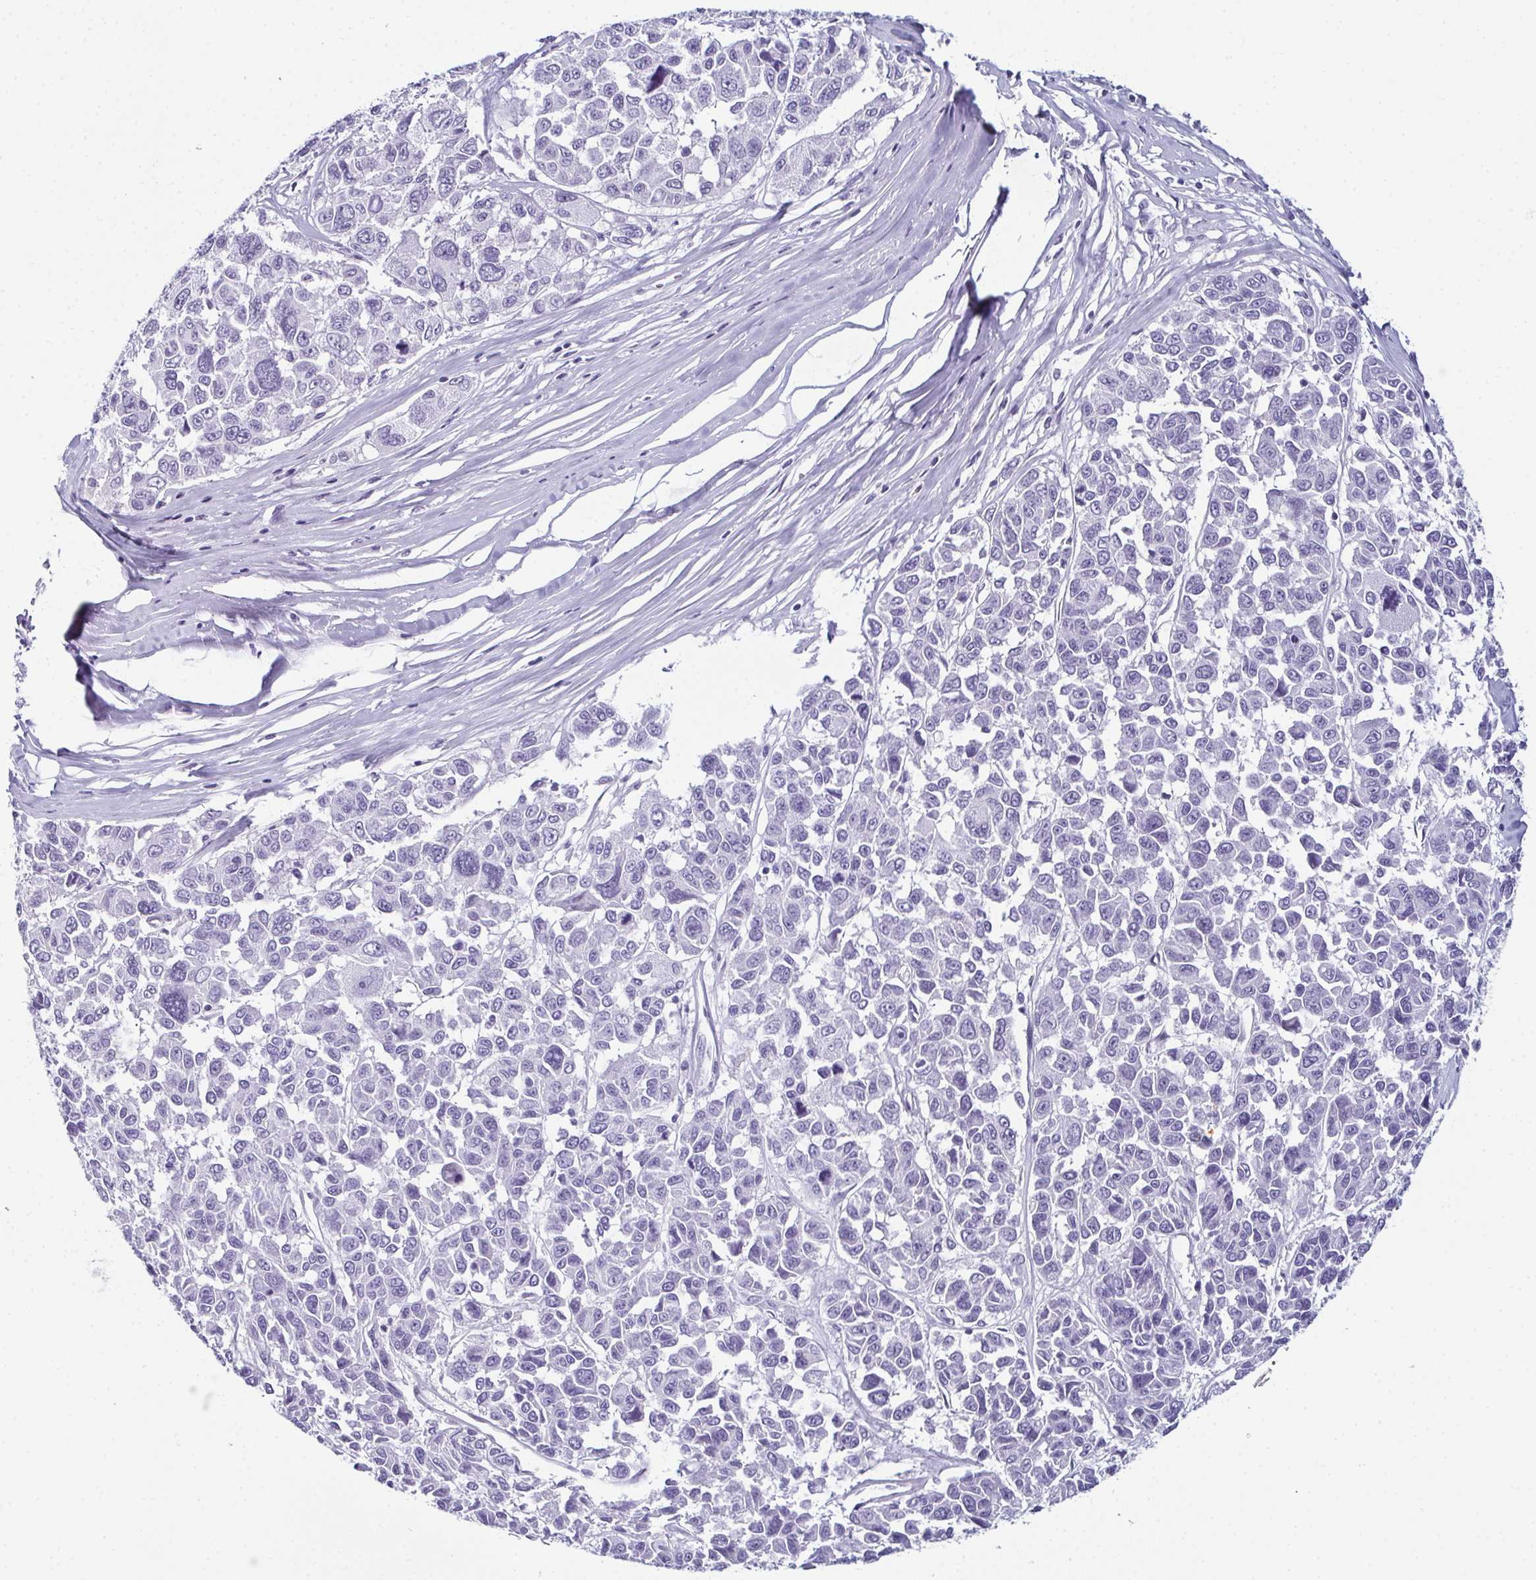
{"staining": {"intensity": "negative", "quantity": "none", "location": "none"}, "tissue": "melanoma", "cell_type": "Tumor cells", "image_type": "cancer", "snomed": [{"axis": "morphology", "description": "Malignant melanoma, NOS"}, {"axis": "topography", "description": "Skin"}], "caption": "A high-resolution micrograph shows IHC staining of melanoma, which reveals no significant expression in tumor cells.", "gene": "ENKUR", "patient": {"sex": "female", "age": 66}}